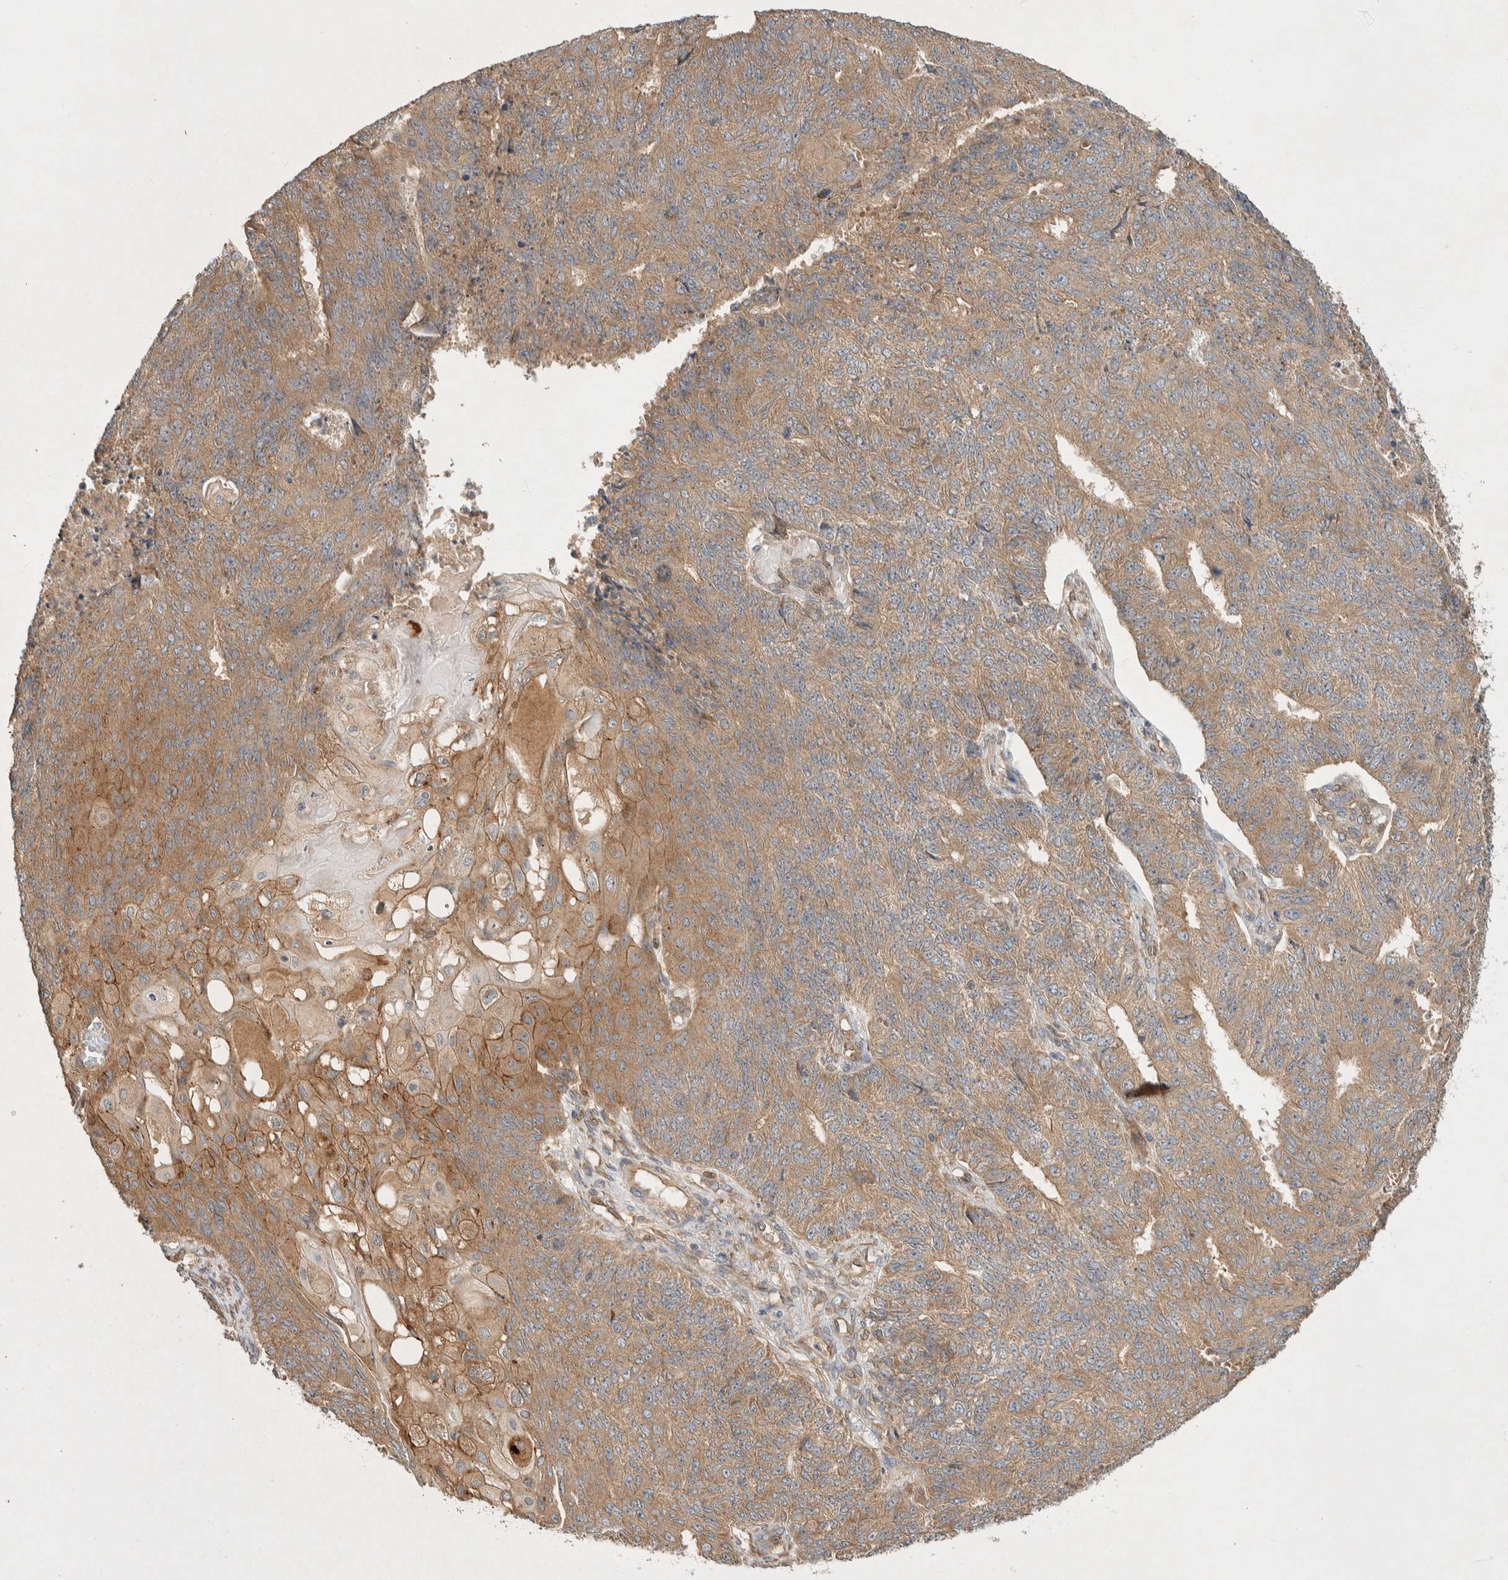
{"staining": {"intensity": "moderate", "quantity": ">75%", "location": "cytoplasmic/membranous"}, "tissue": "endometrial cancer", "cell_type": "Tumor cells", "image_type": "cancer", "snomed": [{"axis": "morphology", "description": "Adenocarcinoma, NOS"}, {"axis": "topography", "description": "Endometrium"}], "caption": "Tumor cells exhibit medium levels of moderate cytoplasmic/membranous positivity in approximately >75% of cells in human endometrial cancer.", "gene": "PXK", "patient": {"sex": "female", "age": 32}}